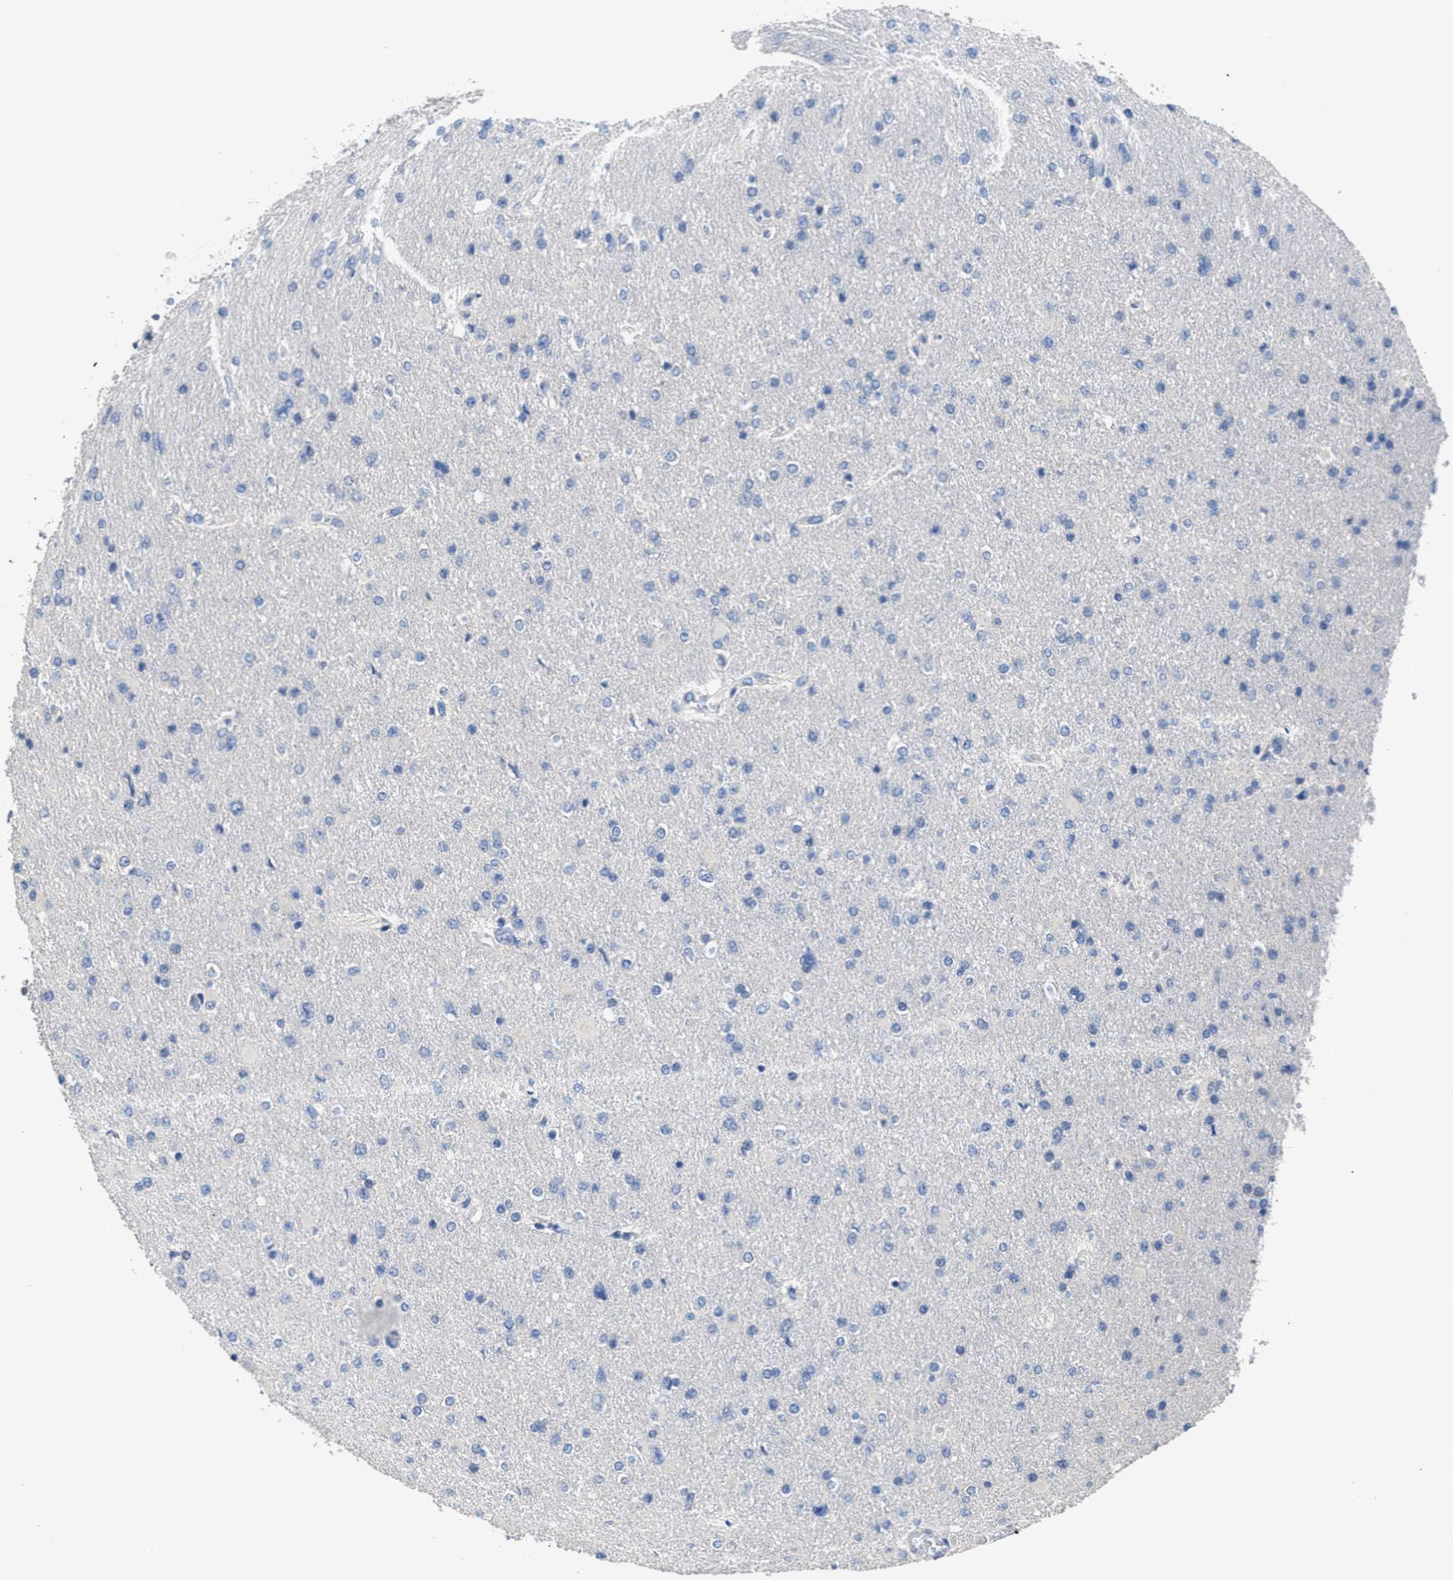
{"staining": {"intensity": "negative", "quantity": "none", "location": "none"}, "tissue": "glioma", "cell_type": "Tumor cells", "image_type": "cancer", "snomed": [{"axis": "morphology", "description": "Glioma, malignant, High grade"}, {"axis": "topography", "description": "Cerebral cortex"}], "caption": "Glioma was stained to show a protein in brown. There is no significant staining in tumor cells.", "gene": "CA9", "patient": {"sex": "female", "age": 36}}